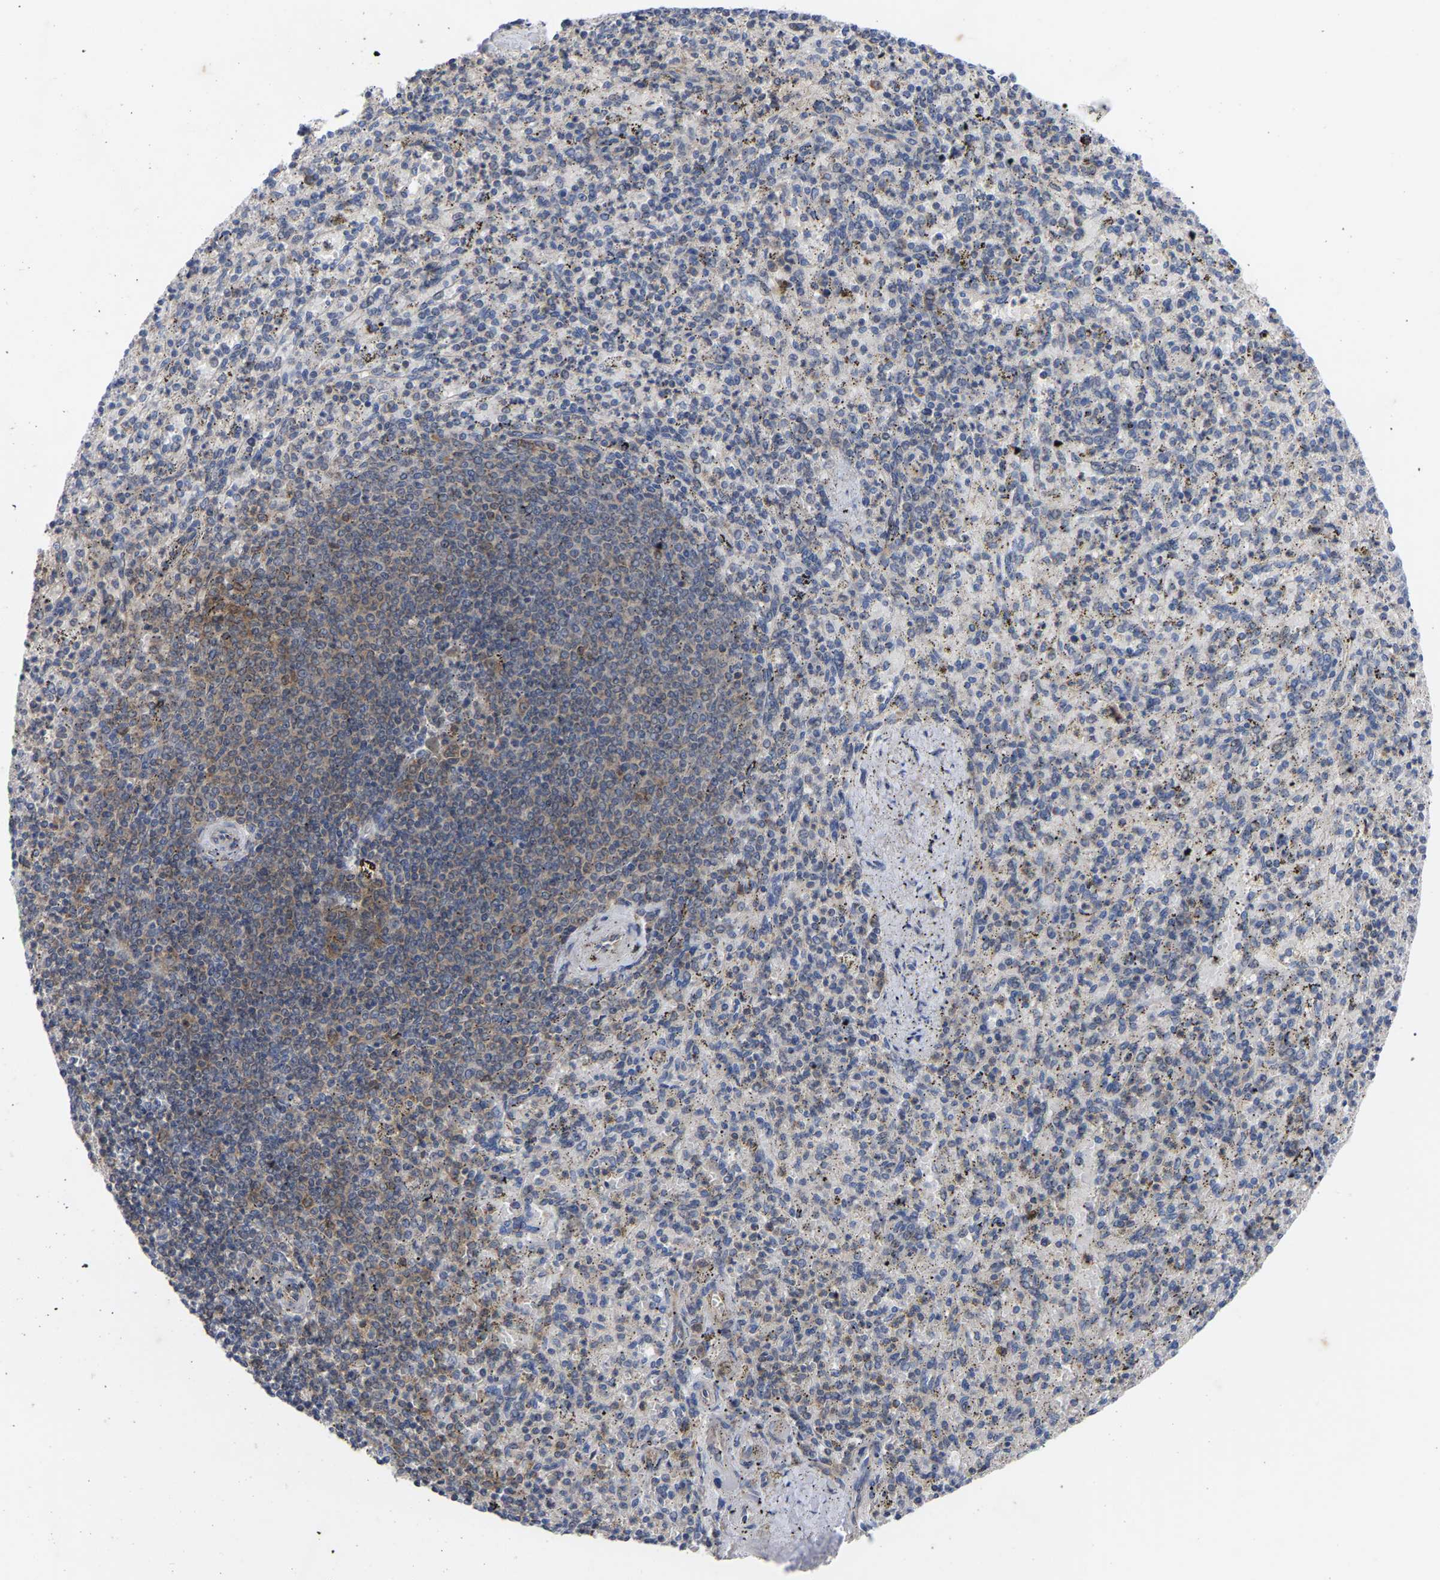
{"staining": {"intensity": "weak", "quantity": "<25%", "location": "cytoplasmic/membranous"}, "tissue": "spleen", "cell_type": "Cells in red pulp", "image_type": "normal", "snomed": [{"axis": "morphology", "description": "Normal tissue, NOS"}, {"axis": "topography", "description": "Spleen"}], "caption": "DAB immunohistochemical staining of benign human spleen demonstrates no significant positivity in cells in red pulp.", "gene": "TCP1", "patient": {"sex": "male", "age": 72}}